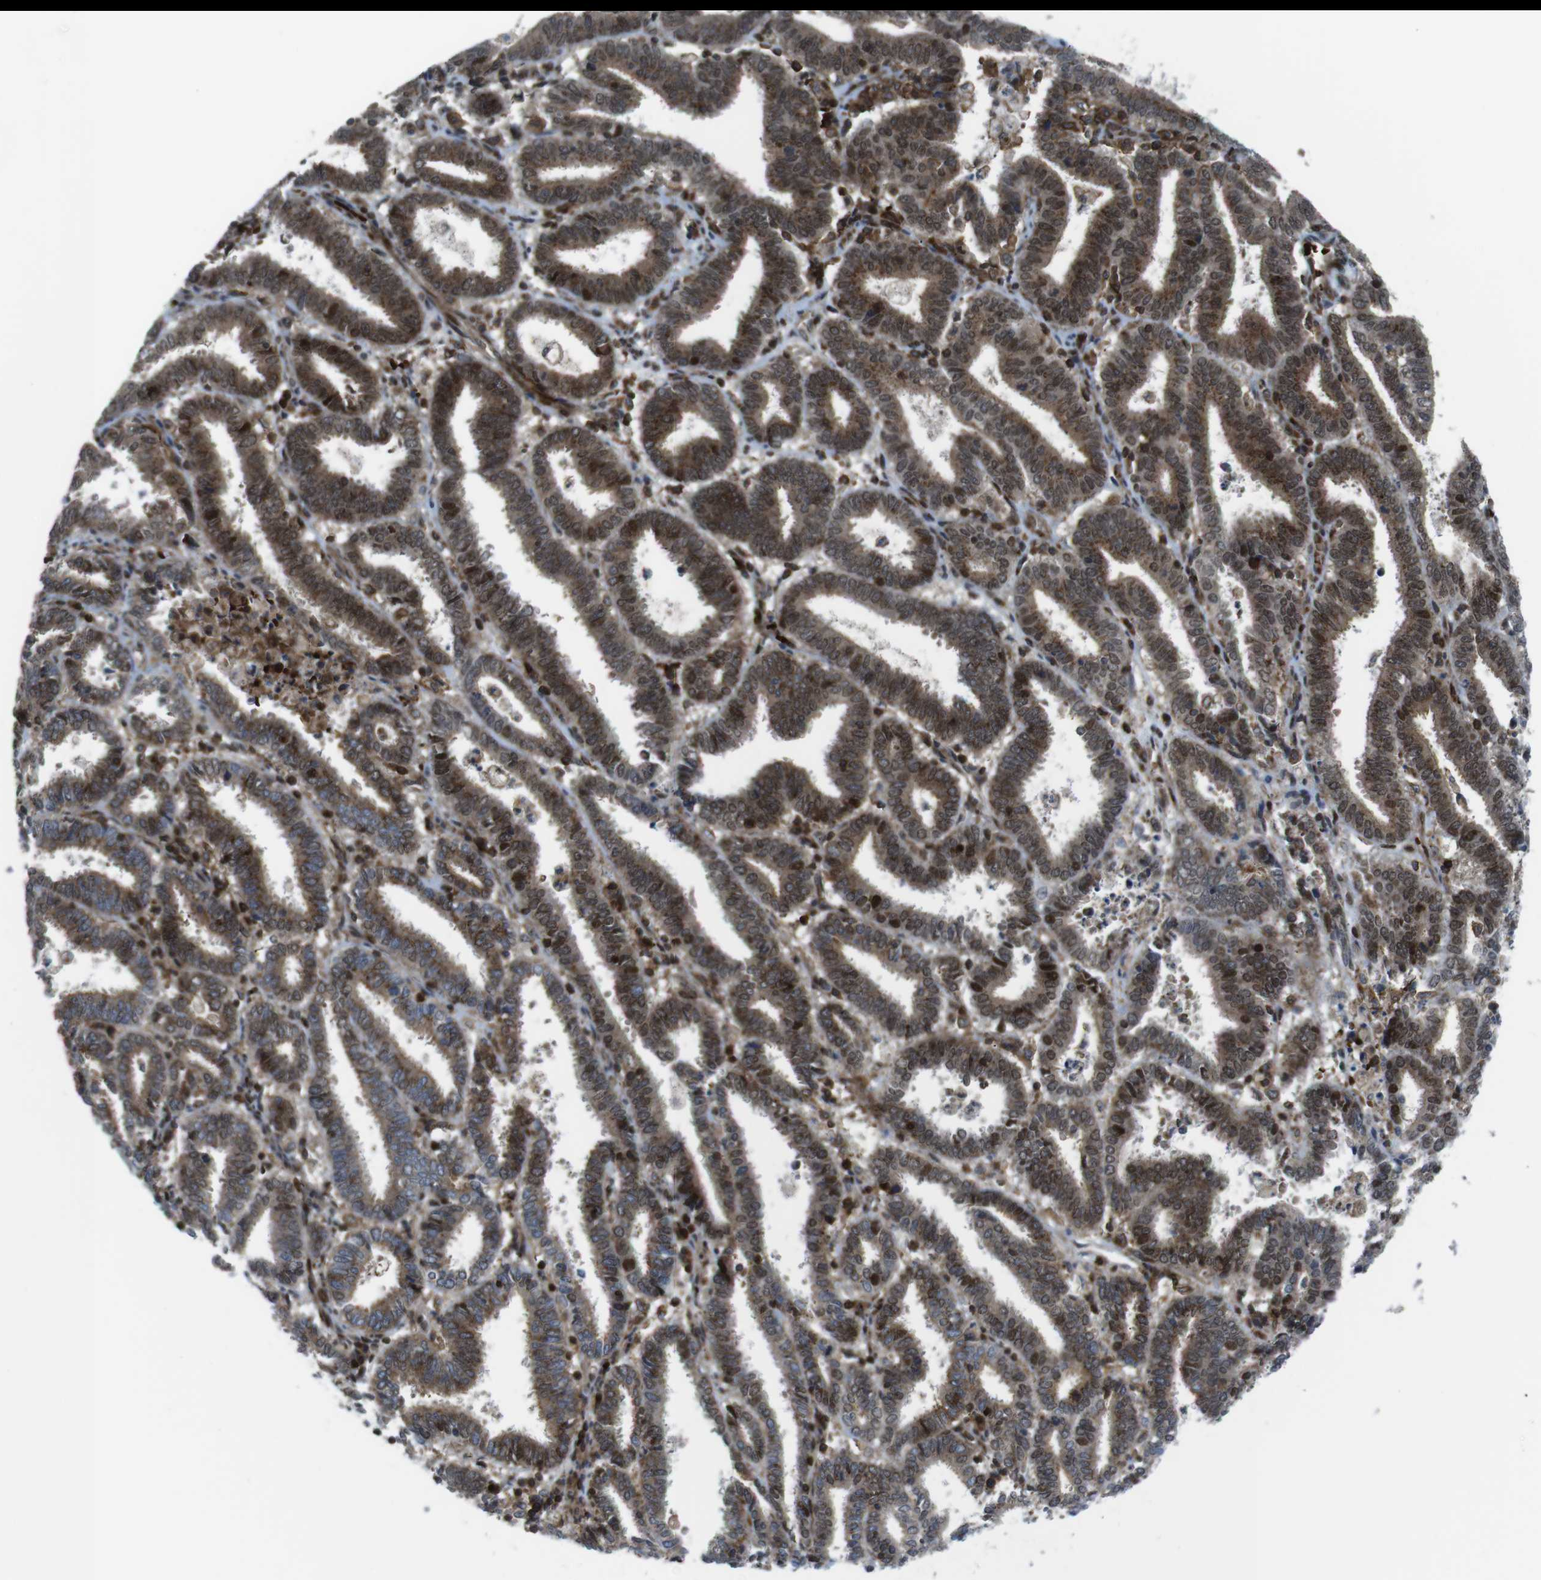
{"staining": {"intensity": "moderate", "quantity": "25%-75%", "location": "cytoplasmic/membranous,nuclear"}, "tissue": "endometrial cancer", "cell_type": "Tumor cells", "image_type": "cancer", "snomed": [{"axis": "morphology", "description": "Adenocarcinoma, NOS"}, {"axis": "topography", "description": "Uterus"}], "caption": "A photomicrograph of human endometrial cancer (adenocarcinoma) stained for a protein demonstrates moderate cytoplasmic/membranous and nuclear brown staining in tumor cells. (DAB IHC, brown staining for protein, blue staining for nuclei).", "gene": "CUL7", "patient": {"sex": "female", "age": 83}}